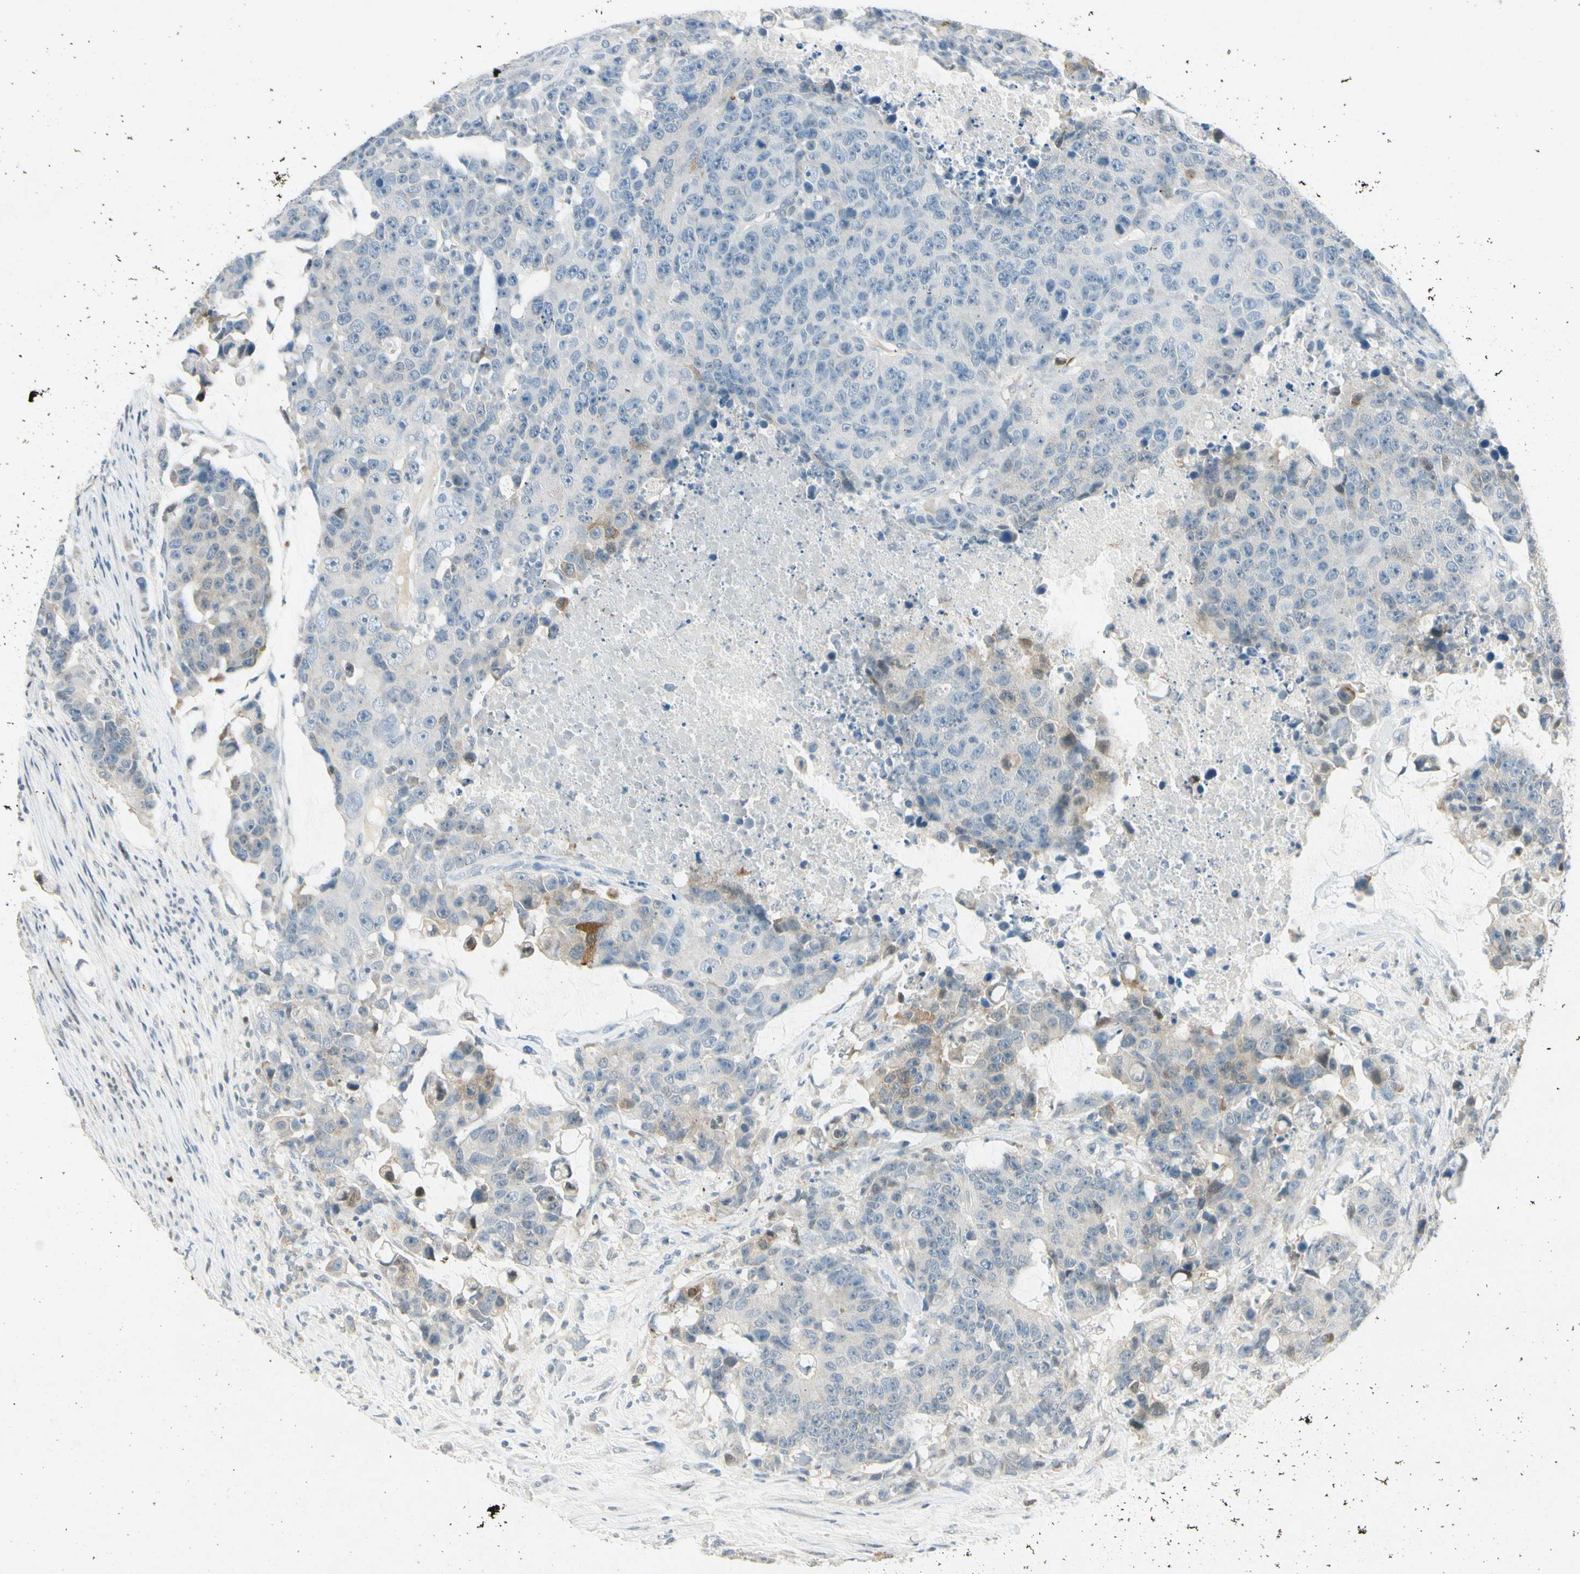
{"staining": {"intensity": "moderate", "quantity": "<25%", "location": "cytoplasmic/membranous"}, "tissue": "colorectal cancer", "cell_type": "Tumor cells", "image_type": "cancer", "snomed": [{"axis": "morphology", "description": "Adenocarcinoma, NOS"}, {"axis": "topography", "description": "Colon"}], "caption": "Brown immunohistochemical staining in human adenocarcinoma (colorectal) exhibits moderate cytoplasmic/membranous positivity in approximately <25% of tumor cells.", "gene": "HSPA1B", "patient": {"sex": "female", "age": 86}}